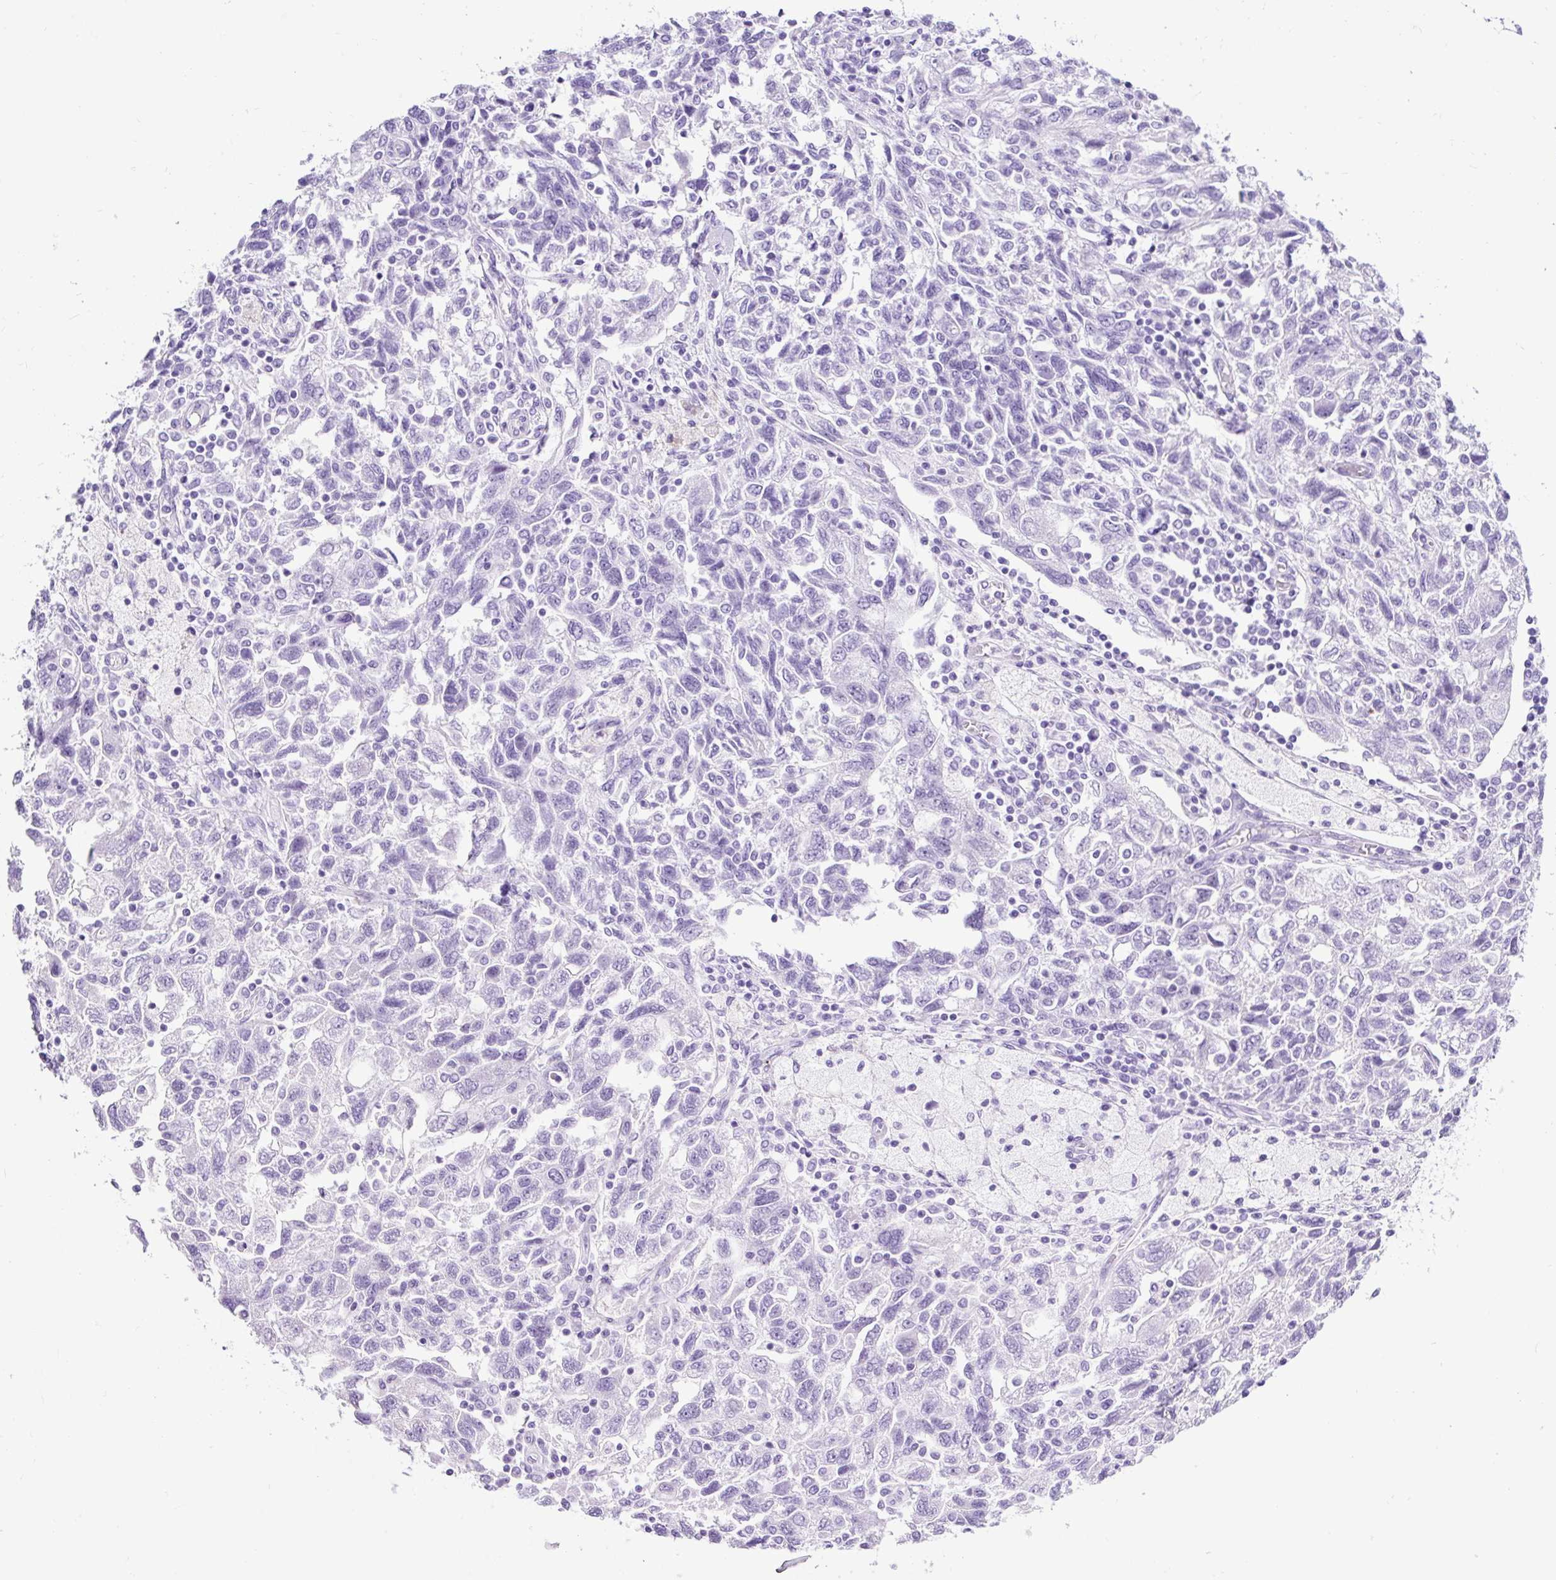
{"staining": {"intensity": "negative", "quantity": "none", "location": "none"}, "tissue": "ovarian cancer", "cell_type": "Tumor cells", "image_type": "cancer", "snomed": [{"axis": "morphology", "description": "Carcinoma, NOS"}, {"axis": "morphology", "description": "Cystadenocarcinoma, serous, NOS"}, {"axis": "topography", "description": "Ovary"}], "caption": "This is an immunohistochemistry image of serous cystadenocarcinoma (ovarian). There is no positivity in tumor cells.", "gene": "PDIA2", "patient": {"sex": "female", "age": 69}}